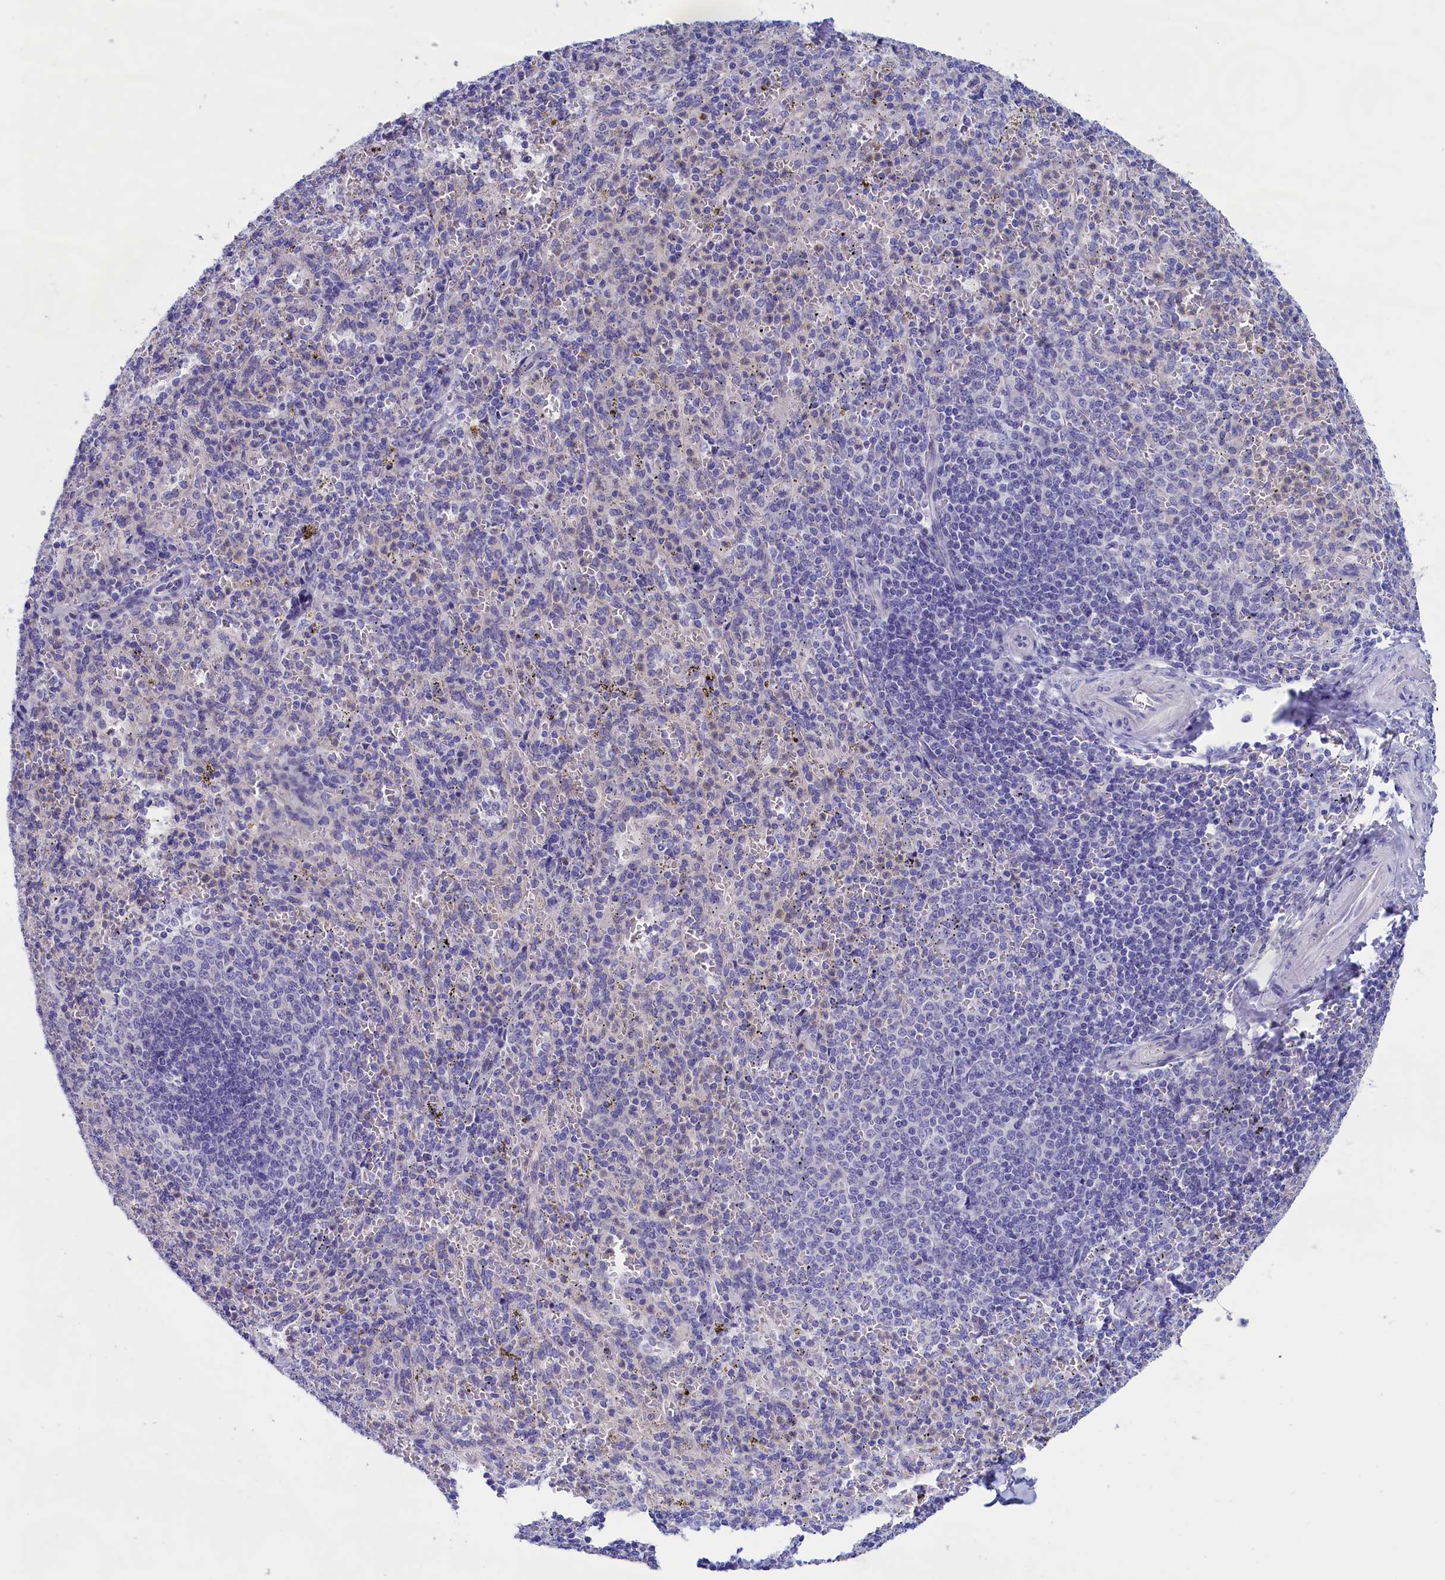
{"staining": {"intensity": "negative", "quantity": "none", "location": "none"}, "tissue": "spleen", "cell_type": "Cells in red pulp", "image_type": "normal", "snomed": [{"axis": "morphology", "description": "Normal tissue, NOS"}, {"axis": "topography", "description": "Spleen"}], "caption": "Human spleen stained for a protein using IHC shows no staining in cells in red pulp.", "gene": "VPS35L", "patient": {"sex": "female", "age": 21}}